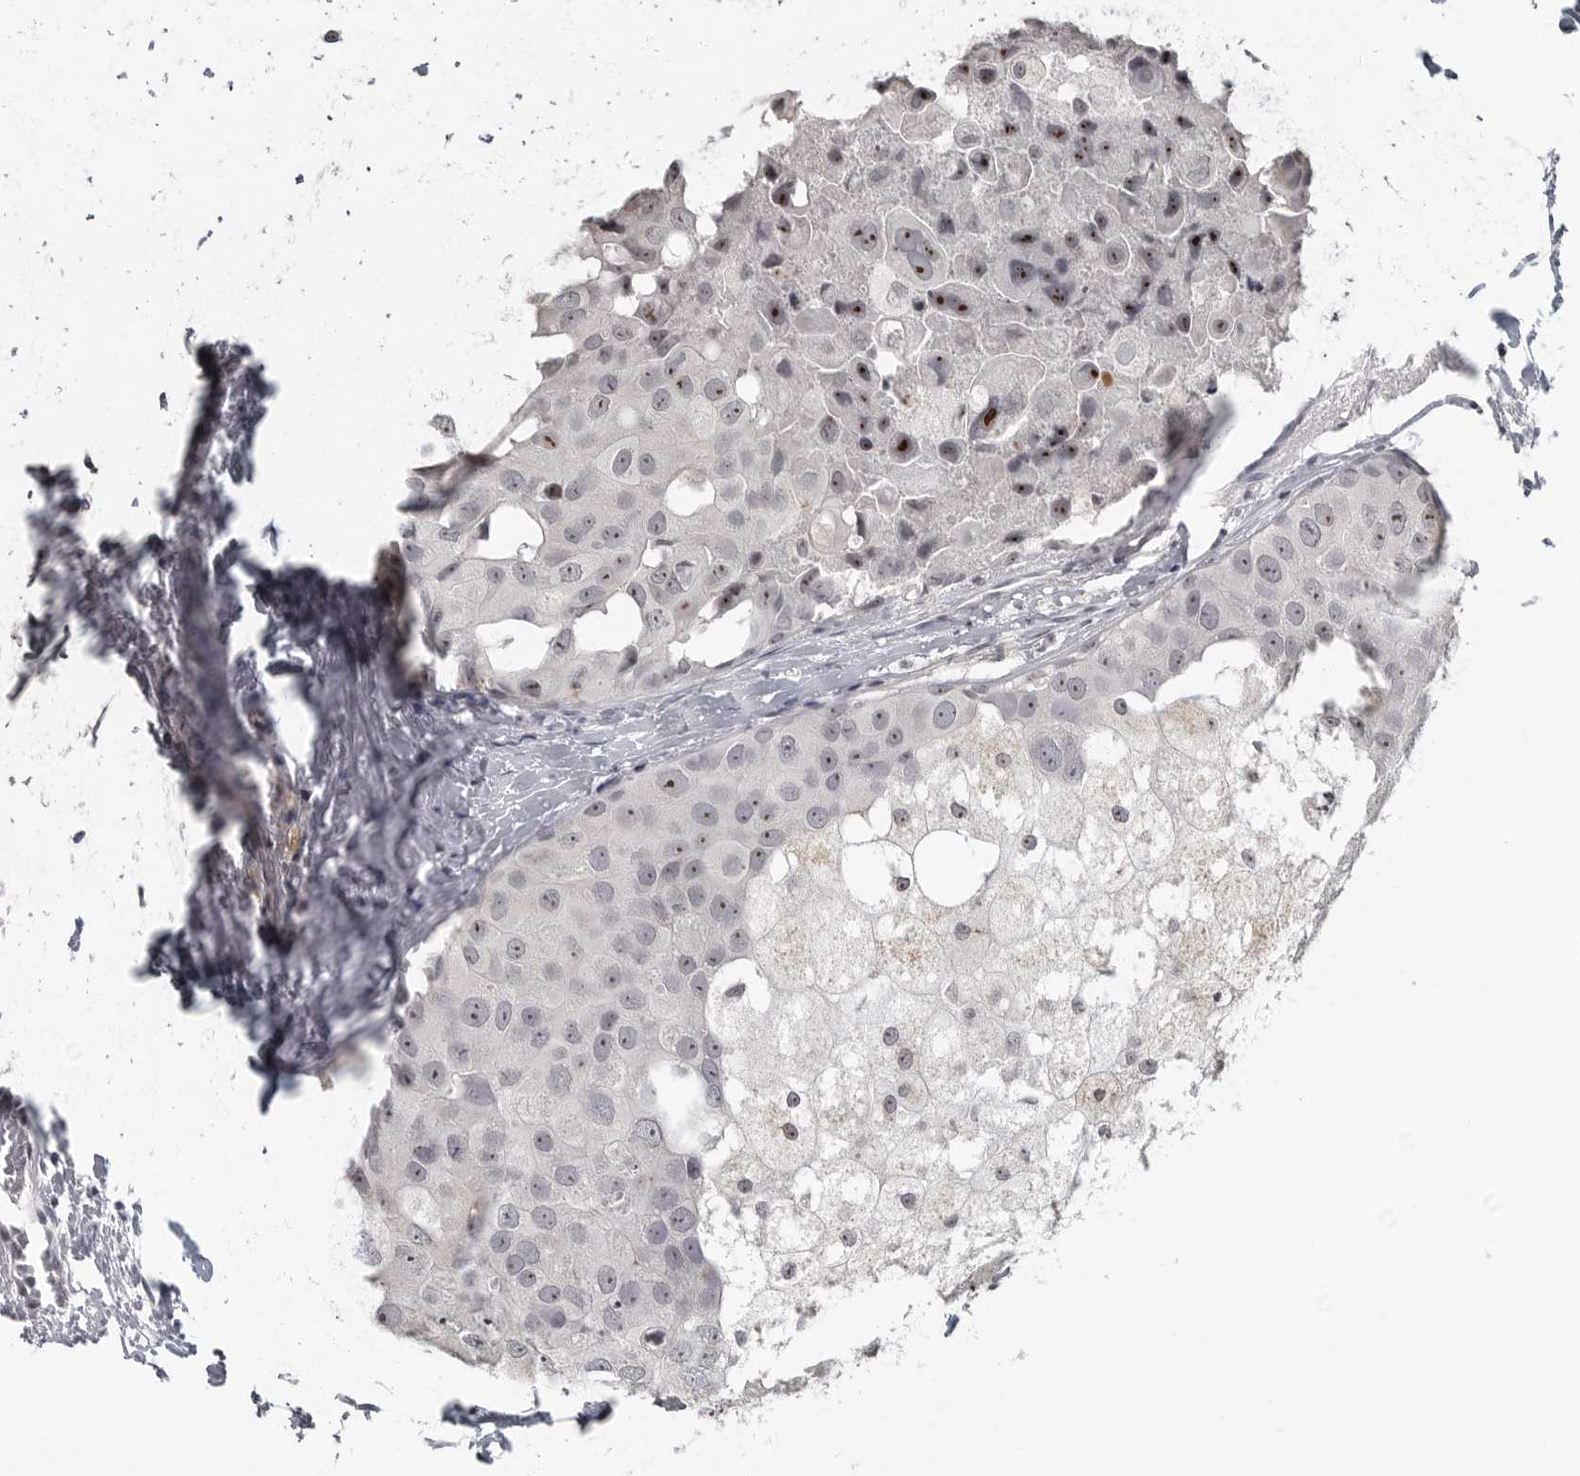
{"staining": {"intensity": "strong", "quantity": "25%-75%", "location": "nuclear"}, "tissue": "breast cancer", "cell_type": "Tumor cells", "image_type": "cancer", "snomed": [{"axis": "morphology", "description": "Duct carcinoma"}, {"axis": "topography", "description": "Breast"}], "caption": "Strong nuclear positivity for a protein is present in about 25%-75% of tumor cells of breast cancer (infiltrating ductal carcinoma) using immunohistochemistry (IHC).", "gene": "DDX54", "patient": {"sex": "female", "age": 62}}